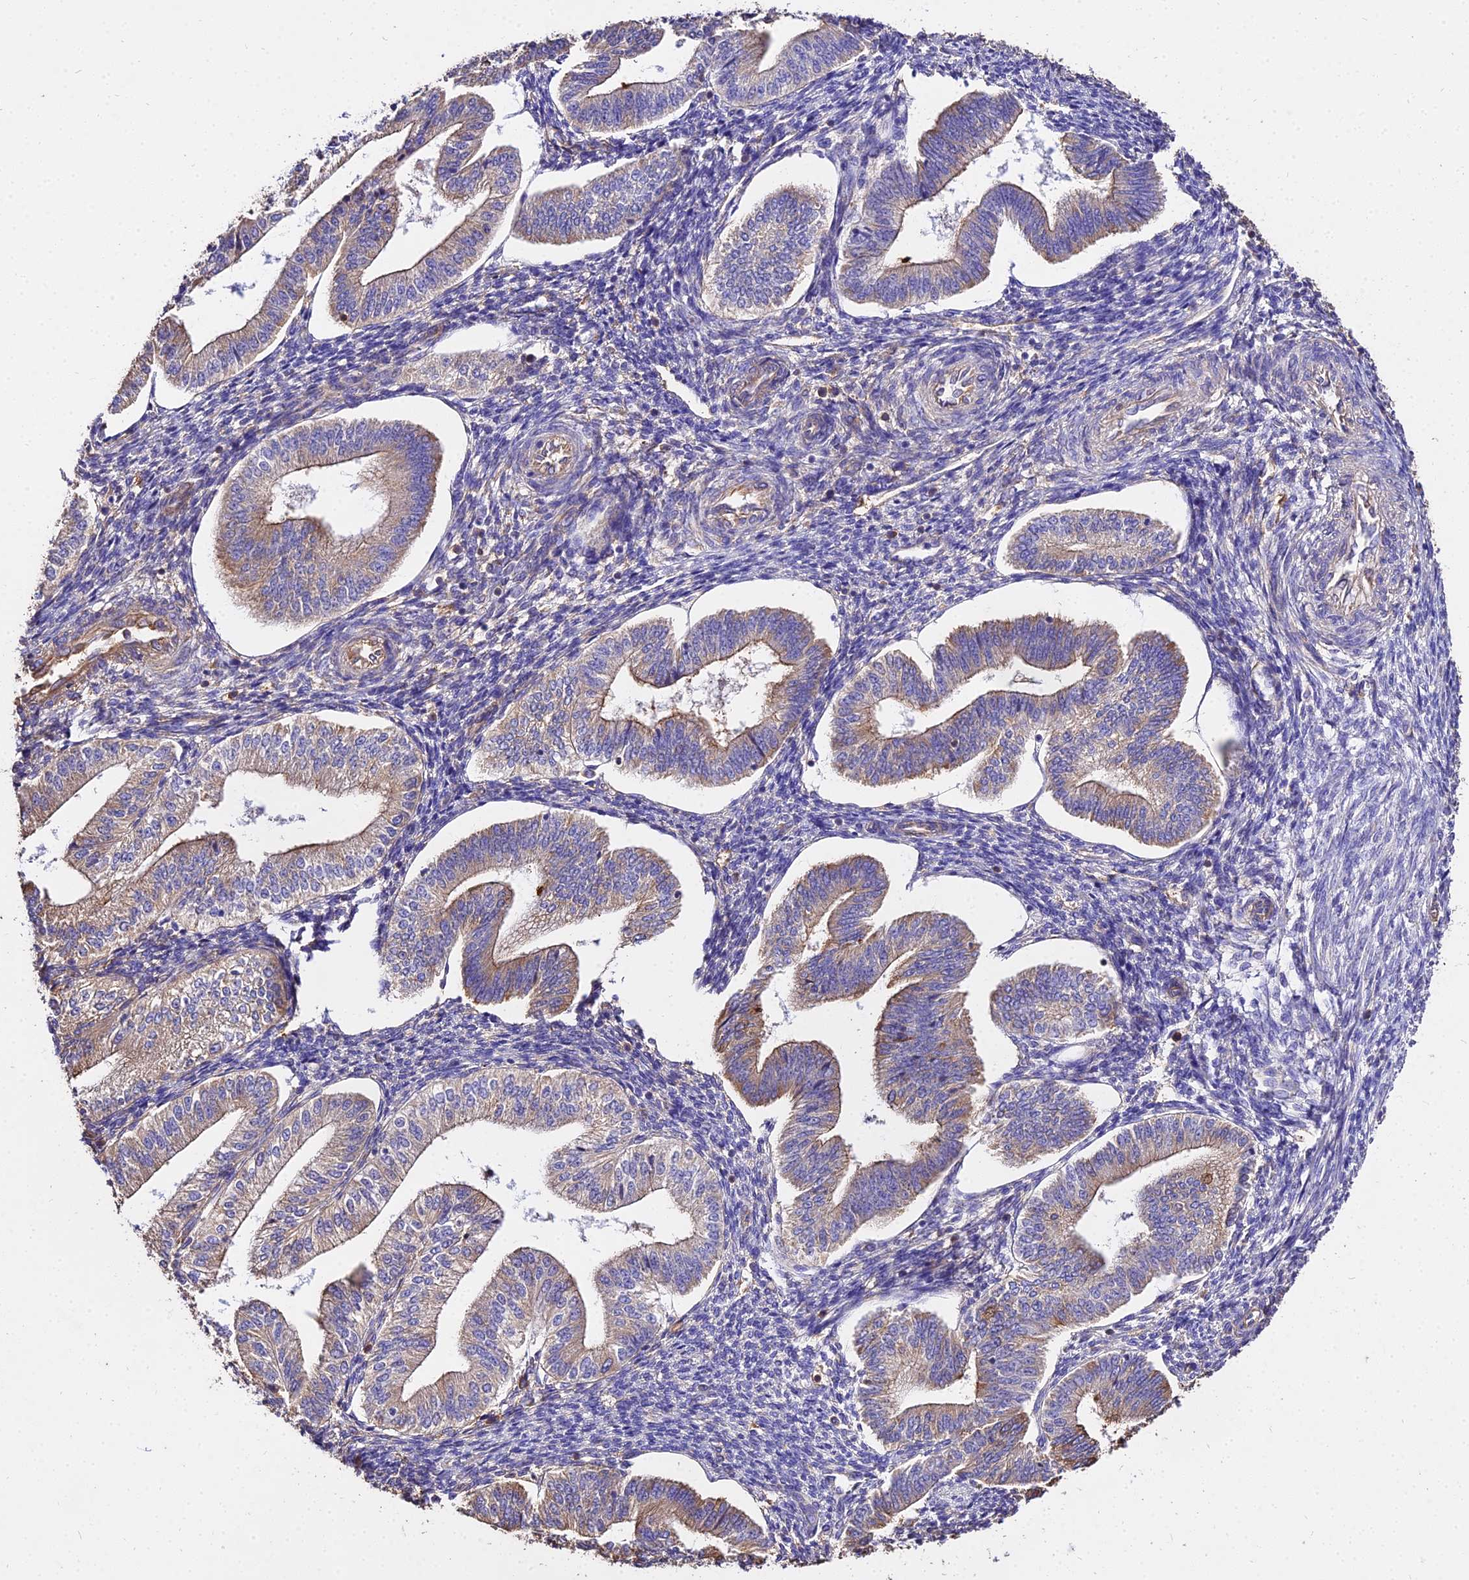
{"staining": {"intensity": "moderate", "quantity": "25%-75%", "location": "cytoplasmic/membranous"}, "tissue": "endometrium", "cell_type": "Cells in endometrial stroma", "image_type": "normal", "snomed": [{"axis": "morphology", "description": "Normal tissue, NOS"}, {"axis": "topography", "description": "Endometrium"}], "caption": "Protein expression analysis of benign endometrium shows moderate cytoplasmic/membranous expression in approximately 25%-75% of cells in endometrial stroma.", "gene": "TUBA1A", "patient": {"sex": "female", "age": 34}}